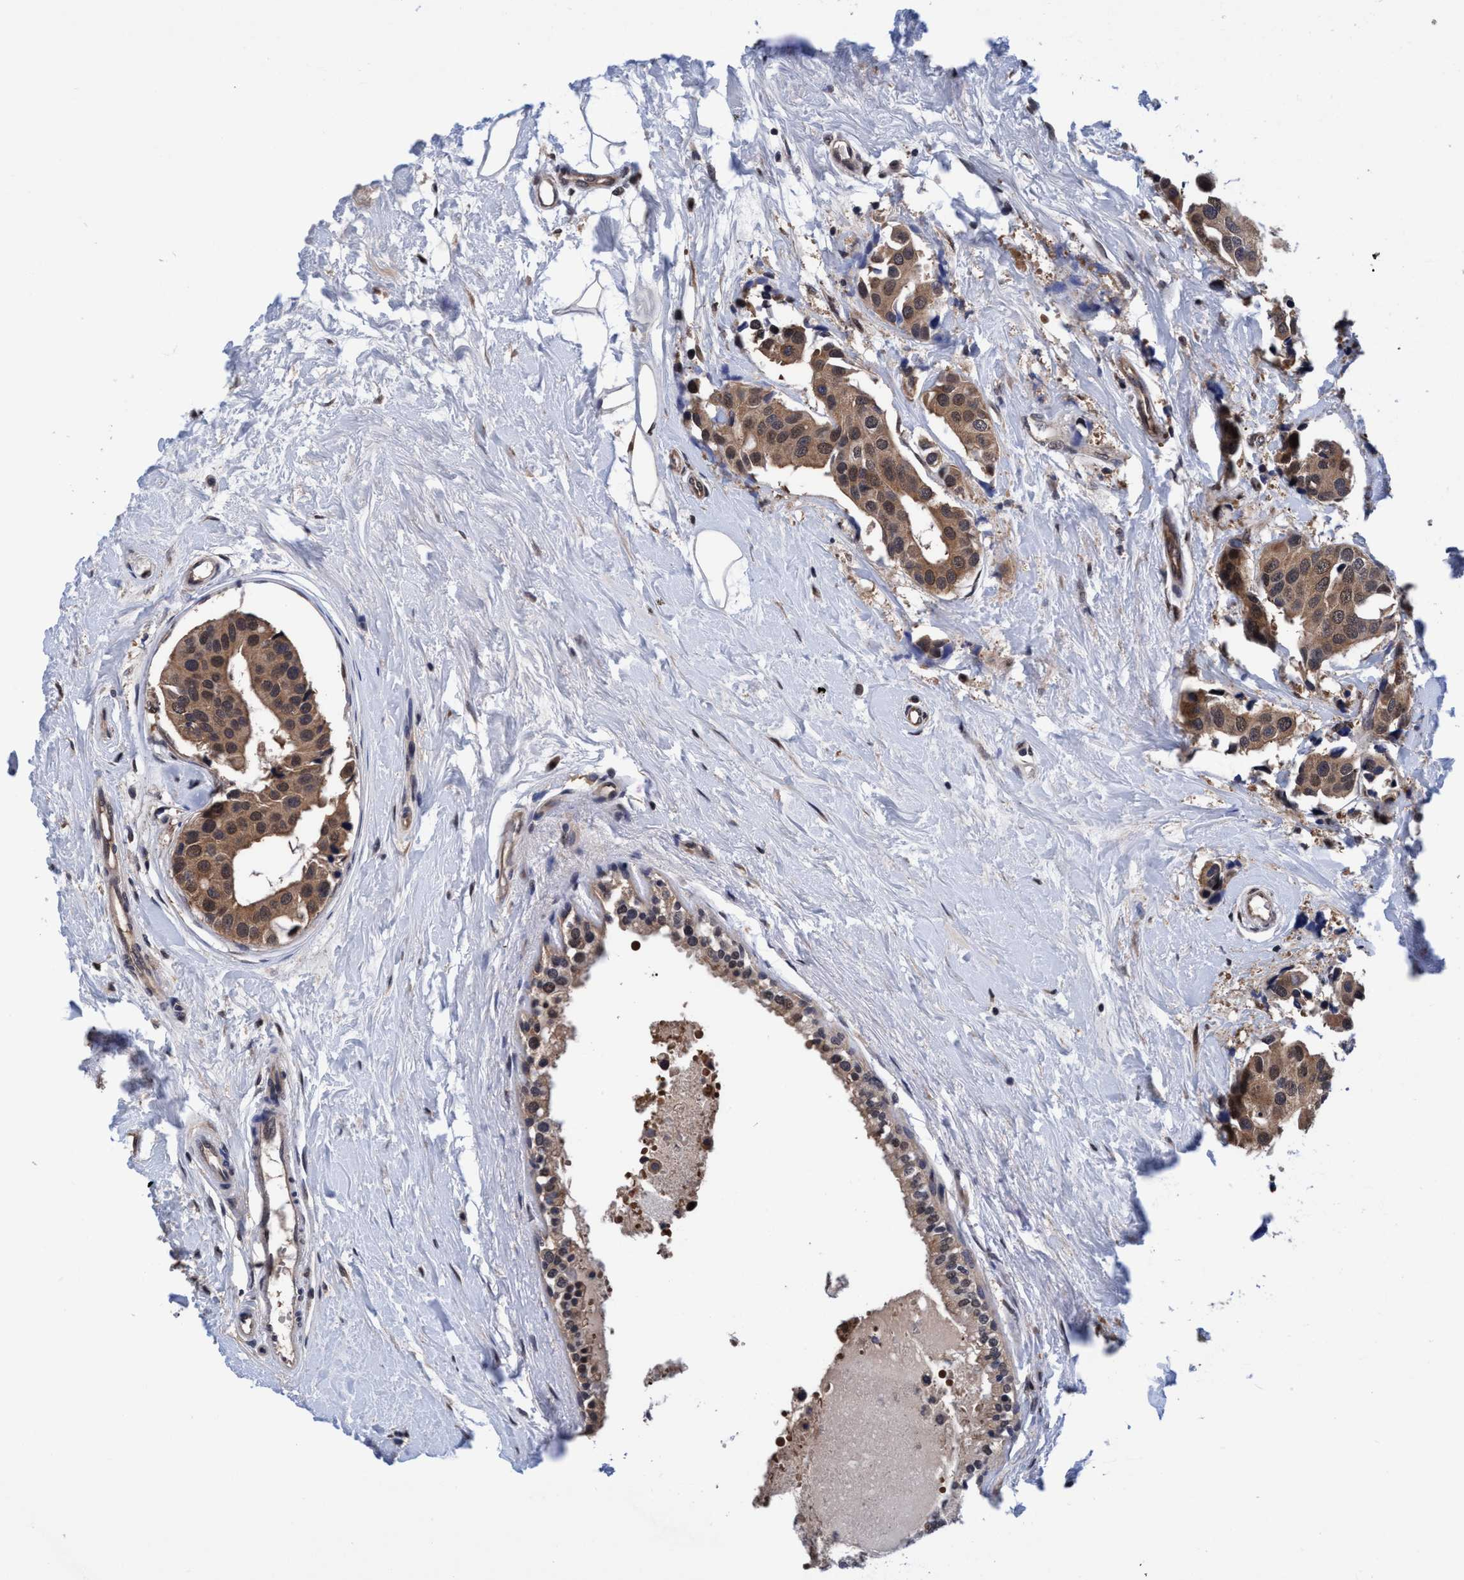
{"staining": {"intensity": "moderate", "quantity": ">75%", "location": "cytoplasmic/membranous,nuclear"}, "tissue": "breast cancer", "cell_type": "Tumor cells", "image_type": "cancer", "snomed": [{"axis": "morphology", "description": "Normal tissue, NOS"}, {"axis": "morphology", "description": "Duct carcinoma"}, {"axis": "topography", "description": "Breast"}], "caption": "Infiltrating ductal carcinoma (breast) tissue displays moderate cytoplasmic/membranous and nuclear positivity in approximately >75% of tumor cells, visualized by immunohistochemistry. (DAB (3,3'-diaminobenzidine) IHC, brown staining for protein, blue staining for nuclei).", "gene": "PSMD12", "patient": {"sex": "female", "age": 39}}